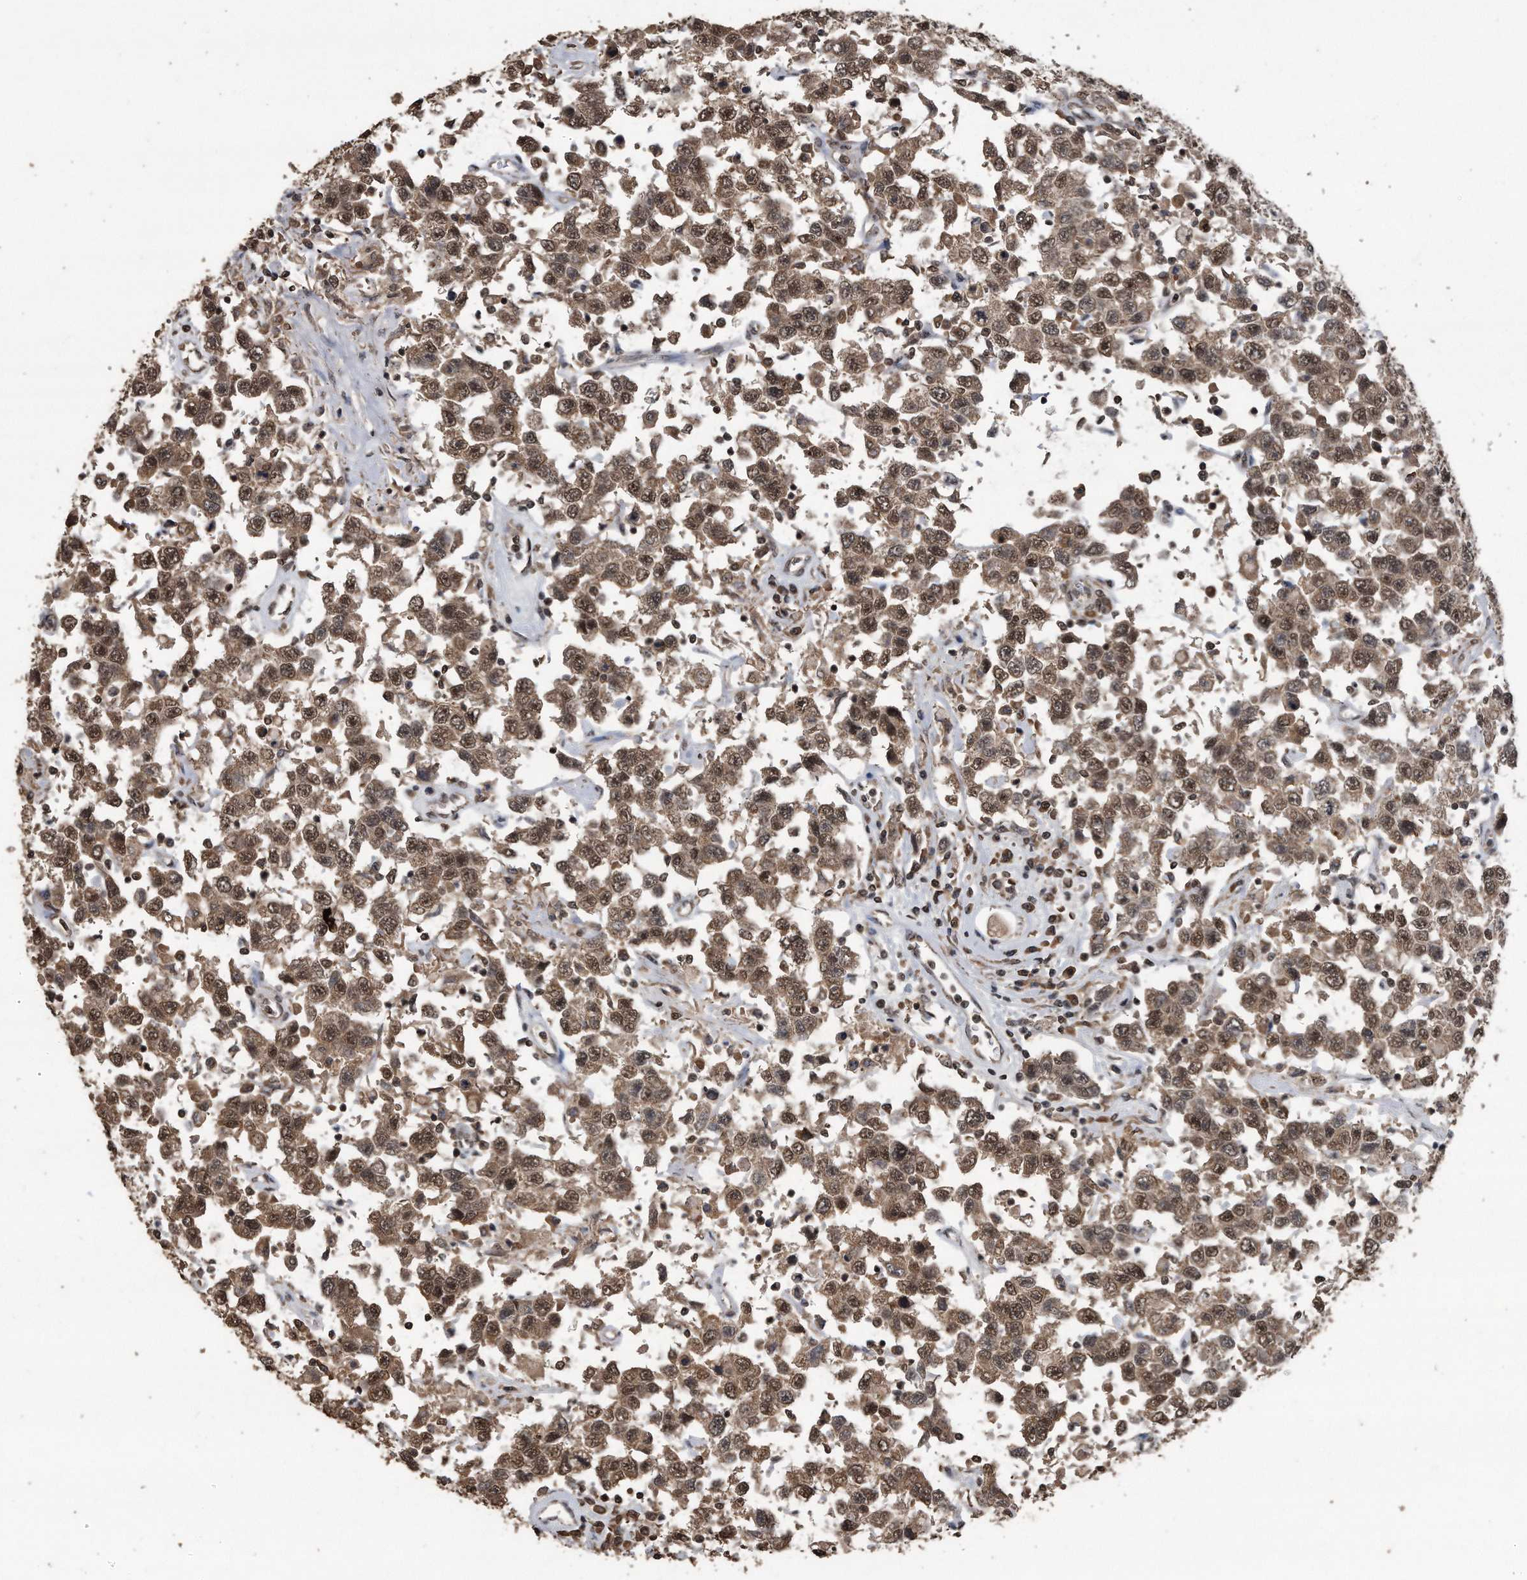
{"staining": {"intensity": "moderate", "quantity": ">75%", "location": "cytoplasmic/membranous,nuclear"}, "tissue": "testis cancer", "cell_type": "Tumor cells", "image_type": "cancer", "snomed": [{"axis": "morphology", "description": "Seminoma, NOS"}, {"axis": "topography", "description": "Testis"}], "caption": "Moderate cytoplasmic/membranous and nuclear expression is identified in approximately >75% of tumor cells in seminoma (testis). (IHC, brightfield microscopy, high magnification).", "gene": "CRYZL1", "patient": {"sex": "male", "age": 41}}